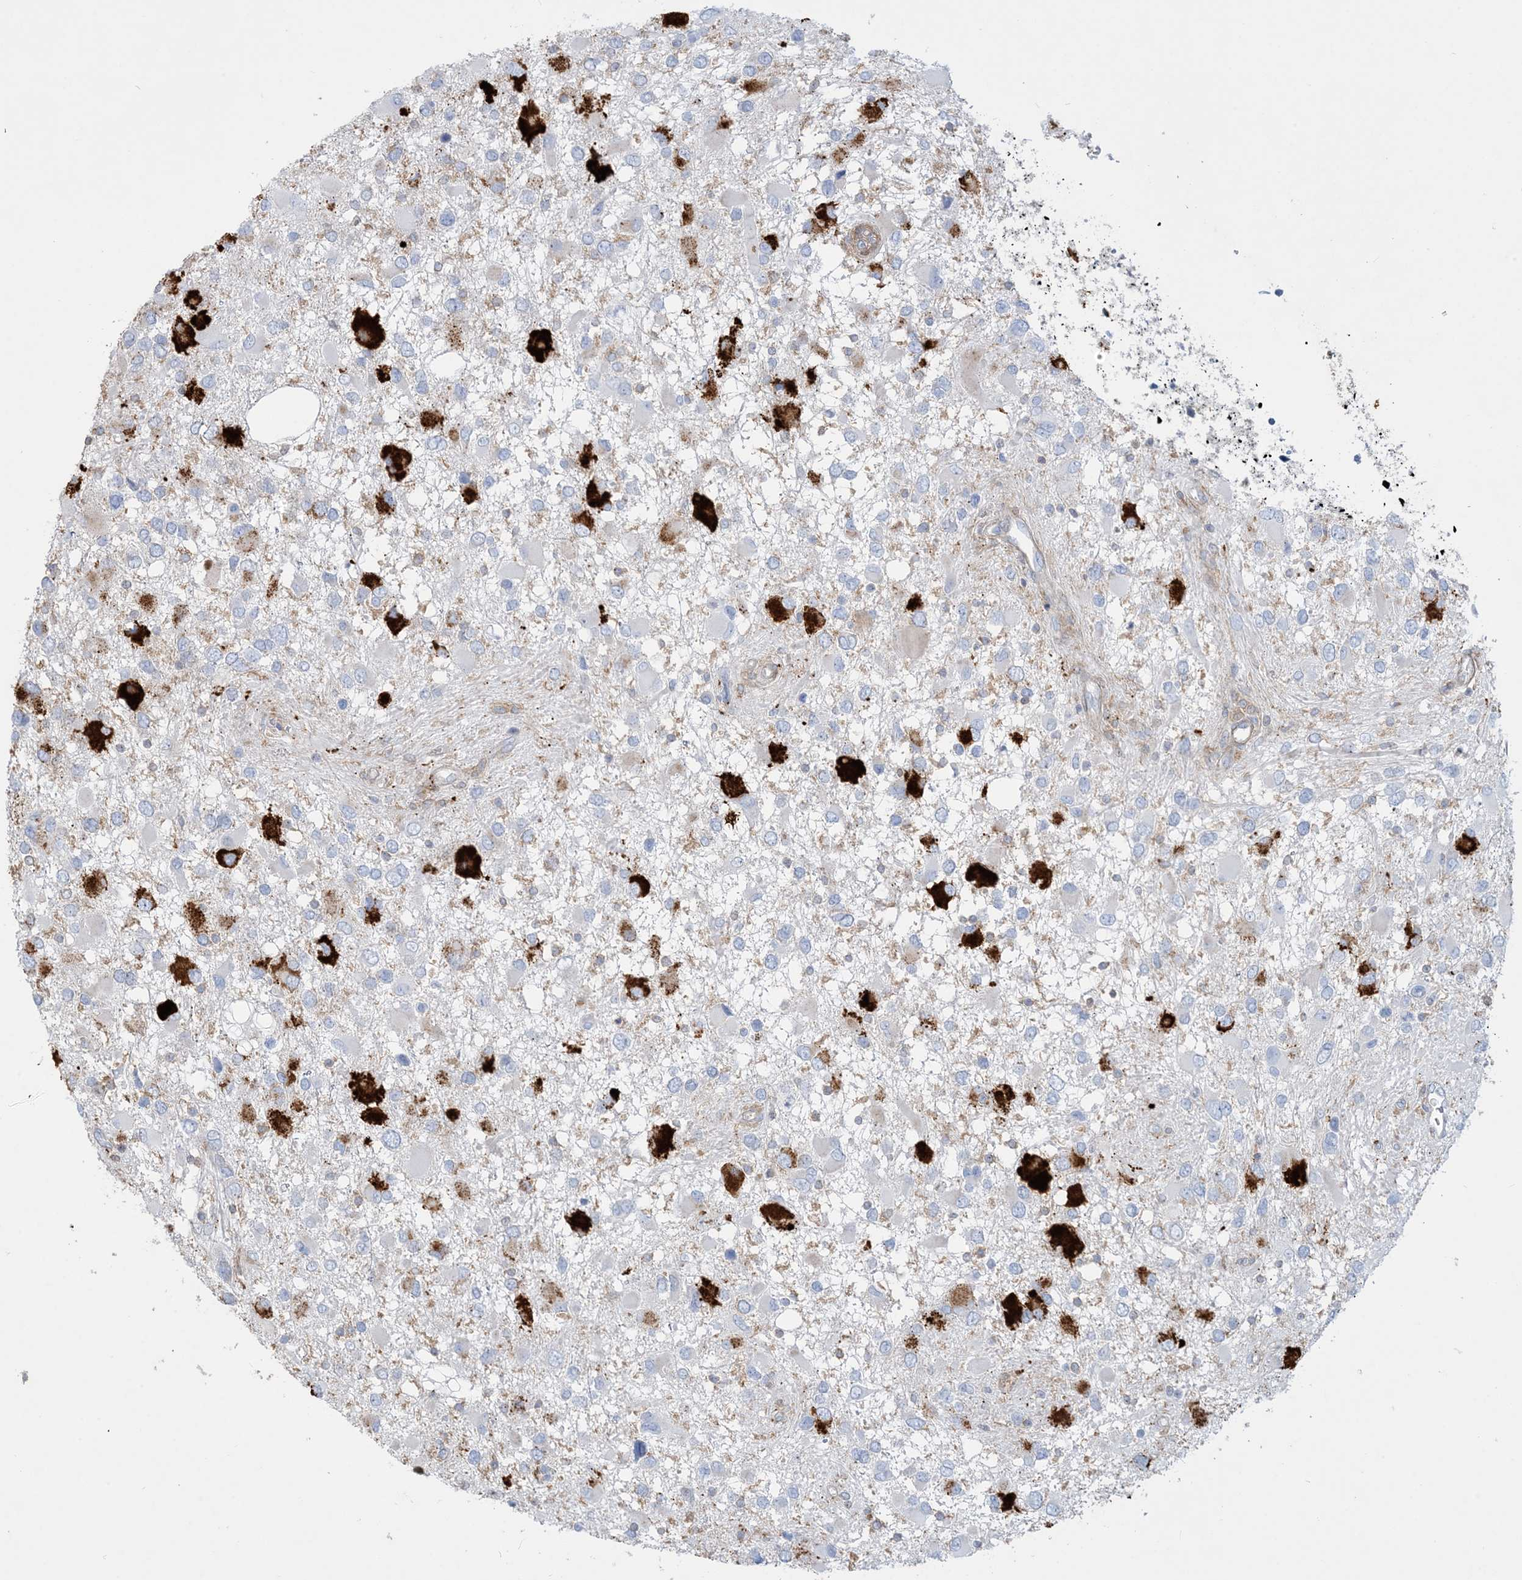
{"staining": {"intensity": "strong", "quantity": "<25%", "location": "cytoplasmic/membranous"}, "tissue": "glioma", "cell_type": "Tumor cells", "image_type": "cancer", "snomed": [{"axis": "morphology", "description": "Glioma, malignant, High grade"}, {"axis": "topography", "description": "Brain"}], "caption": "A photomicrograph of high-grade glioma (malignant) stained for a protein demonstrates strong cytoplasmic/membranous brown staining in tumor cells. Nuclei are stained in blue.", "gene": "GTF3C2", "patient": {"sex": "male", "age": 53}}